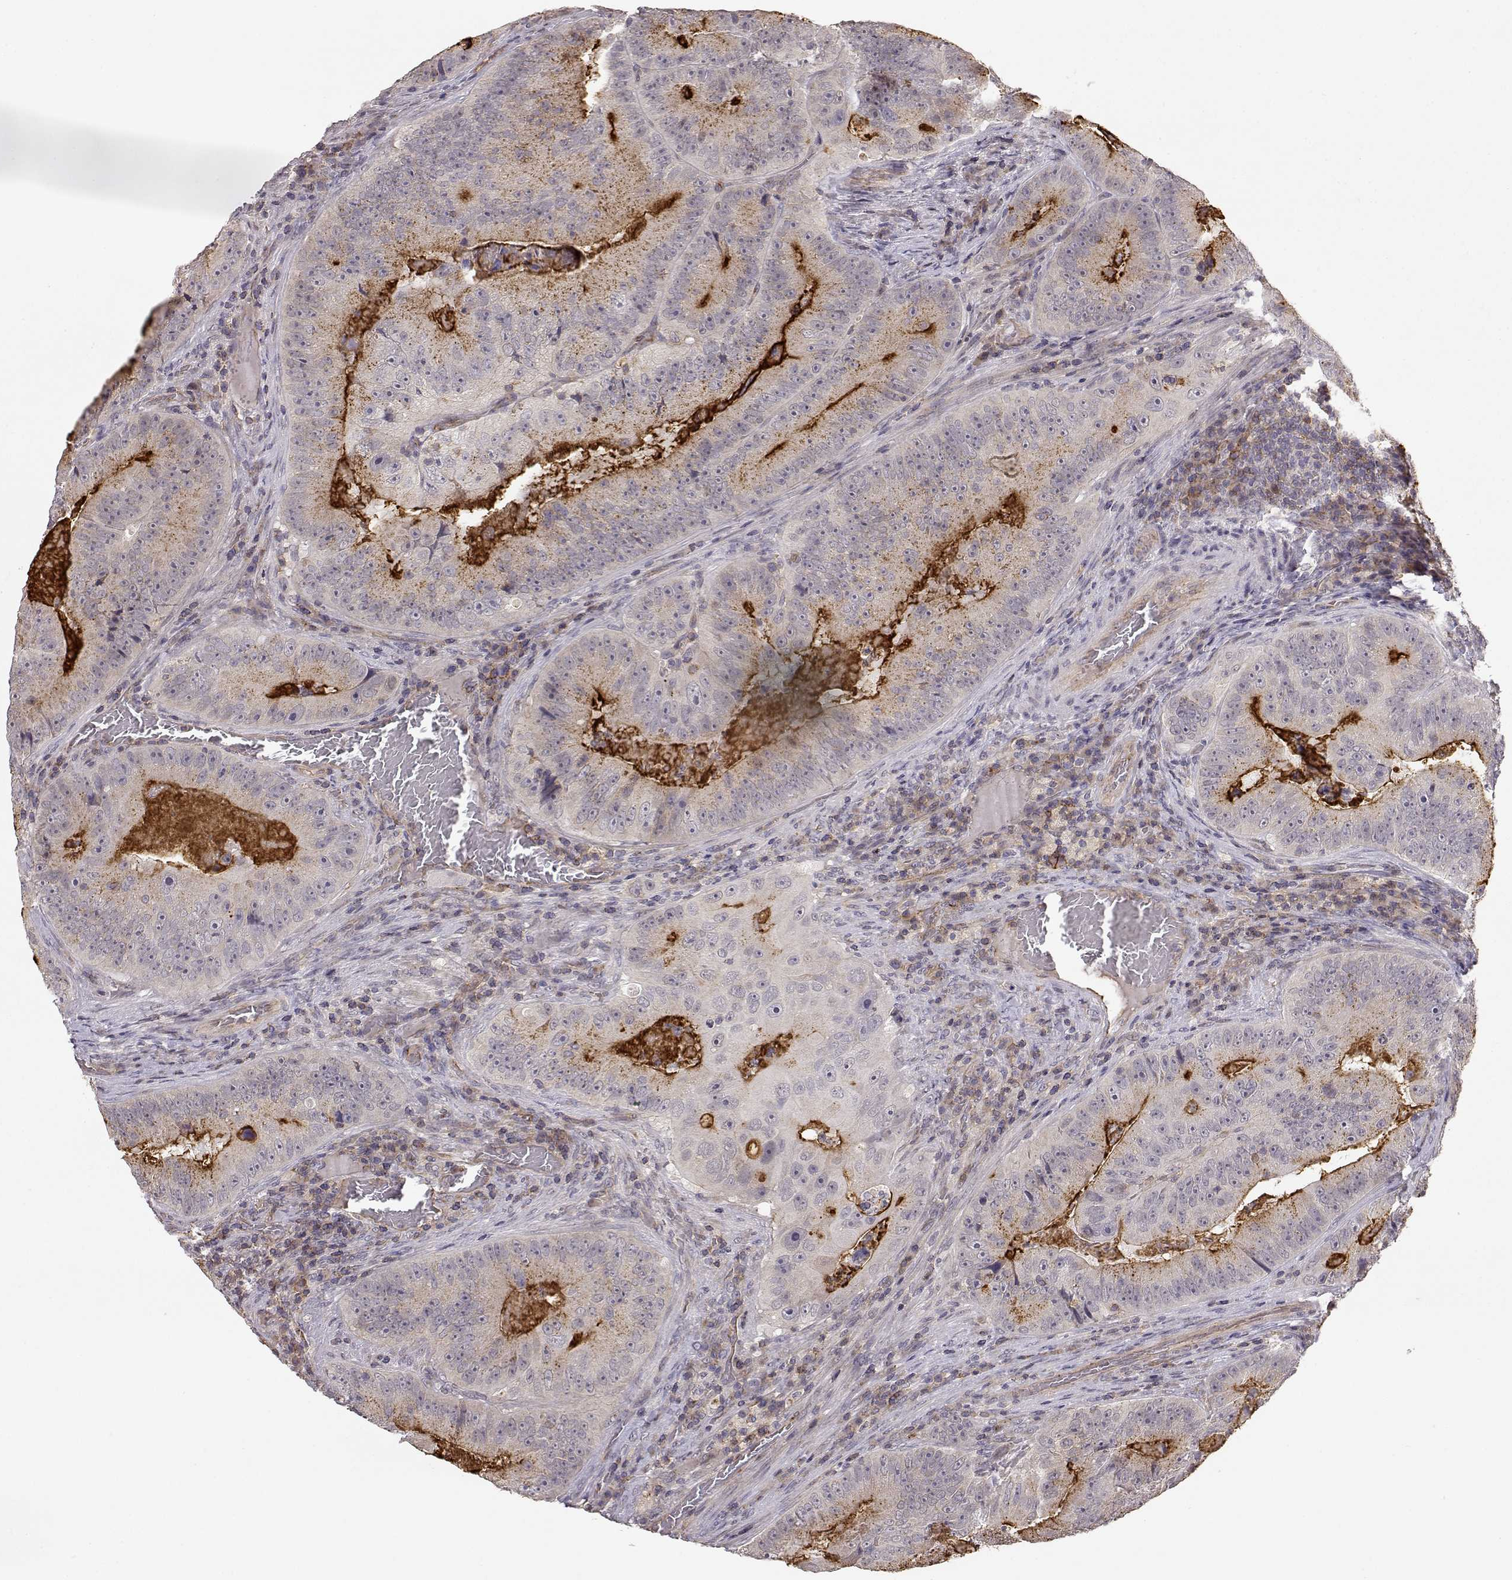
{"staining": {"intensity": "strong", "quantity": "<25%", "location": "cytoplasmic/membranous"}, "tissue": "colorectal cancer", "cell_type": "Tumor cells", "image_type": "cancer", "snomed": [{"axis": "morphology", "description": "Adenocarcinoma, NOS"}, {"axis": "topography", "description": "Colon"}], "caption": "Immunohistochemical staining of colorectal cancer exhibits strong cytoplasmic/membranous protein staining in approximately <25% of tumor cells.", "gene": "IFITM1", "patient": {"sex": "female", "age": 86}}